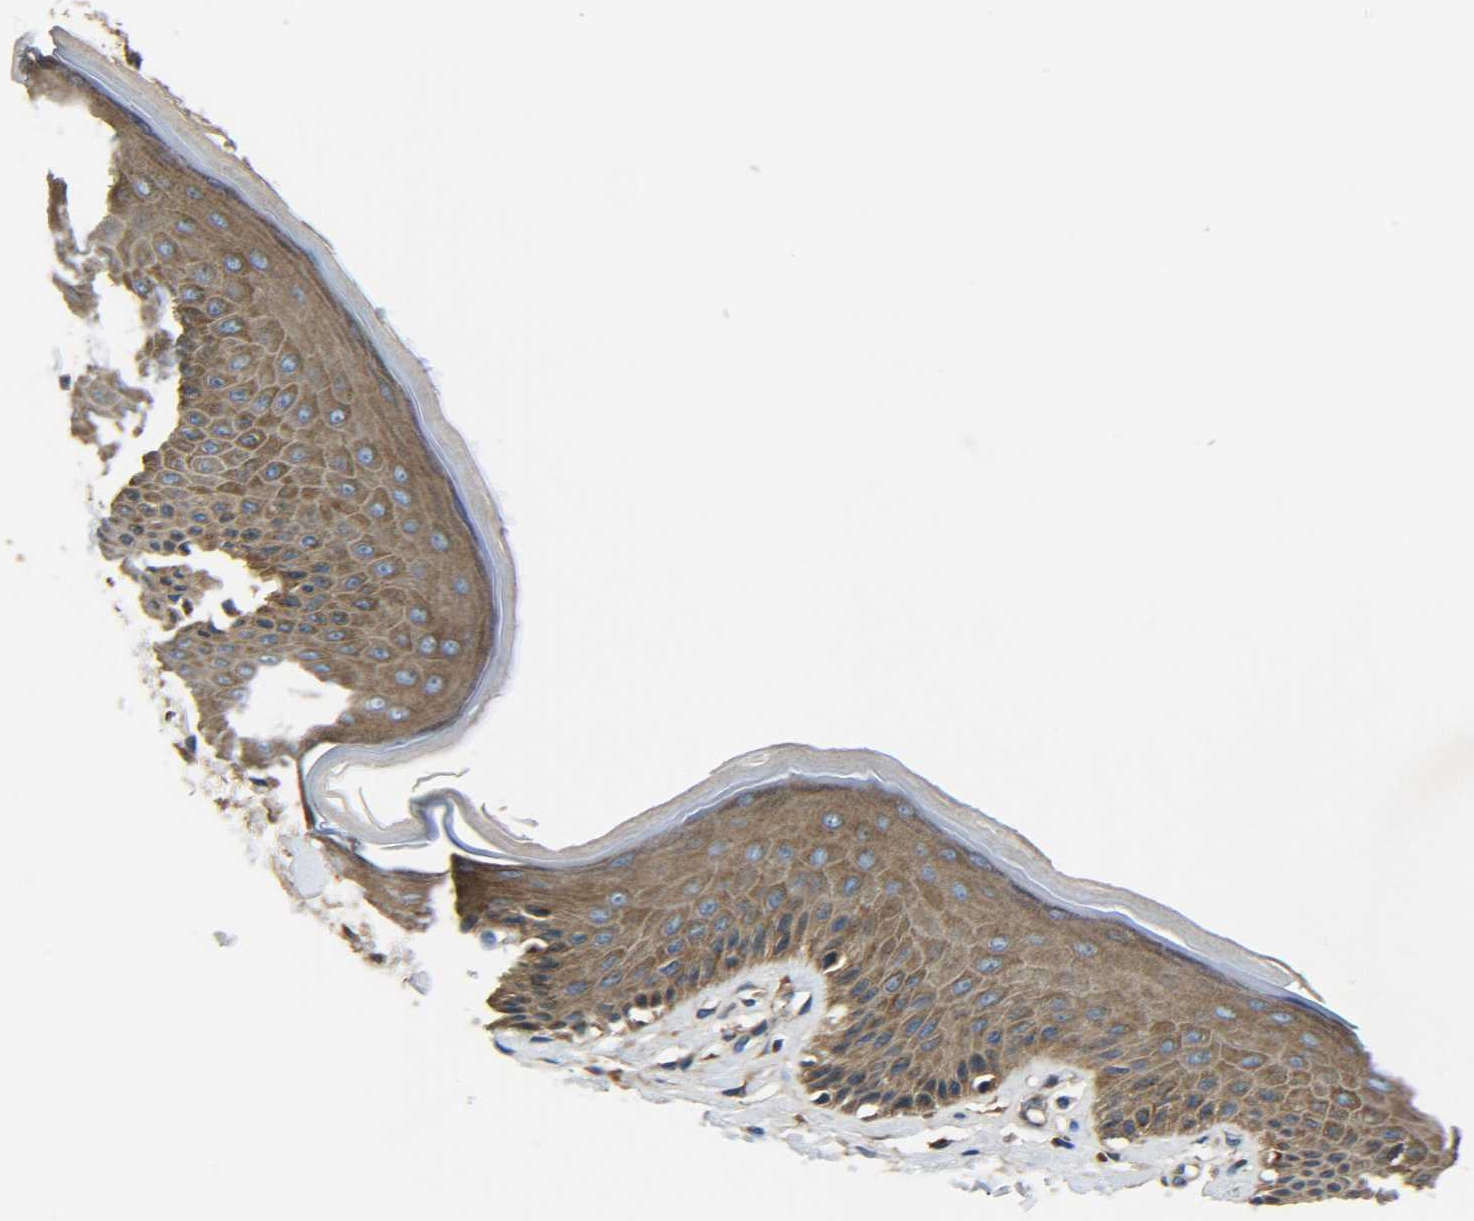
{"staining": {"intensity": "moderate", "quantity": ">75%", "location": "cytoplasmic/membranous"}, "tissue": "skin", "cell_type": "Epidermal cells", "image_type": "normal", "snomed": [{"axis": "morphology", "description": "Normal tissue, NOS"}, {"axis": "topography", "description": "Vulva"}], "caption": "Immunohistochemical staining of normal human skin reveals >75% levels of moderate cytoplasmic/membranous protein positivity in approximately >75% of epidermal cells.", "gene": "RAB1B", "patient": {"sex": "female", "age": 73}}